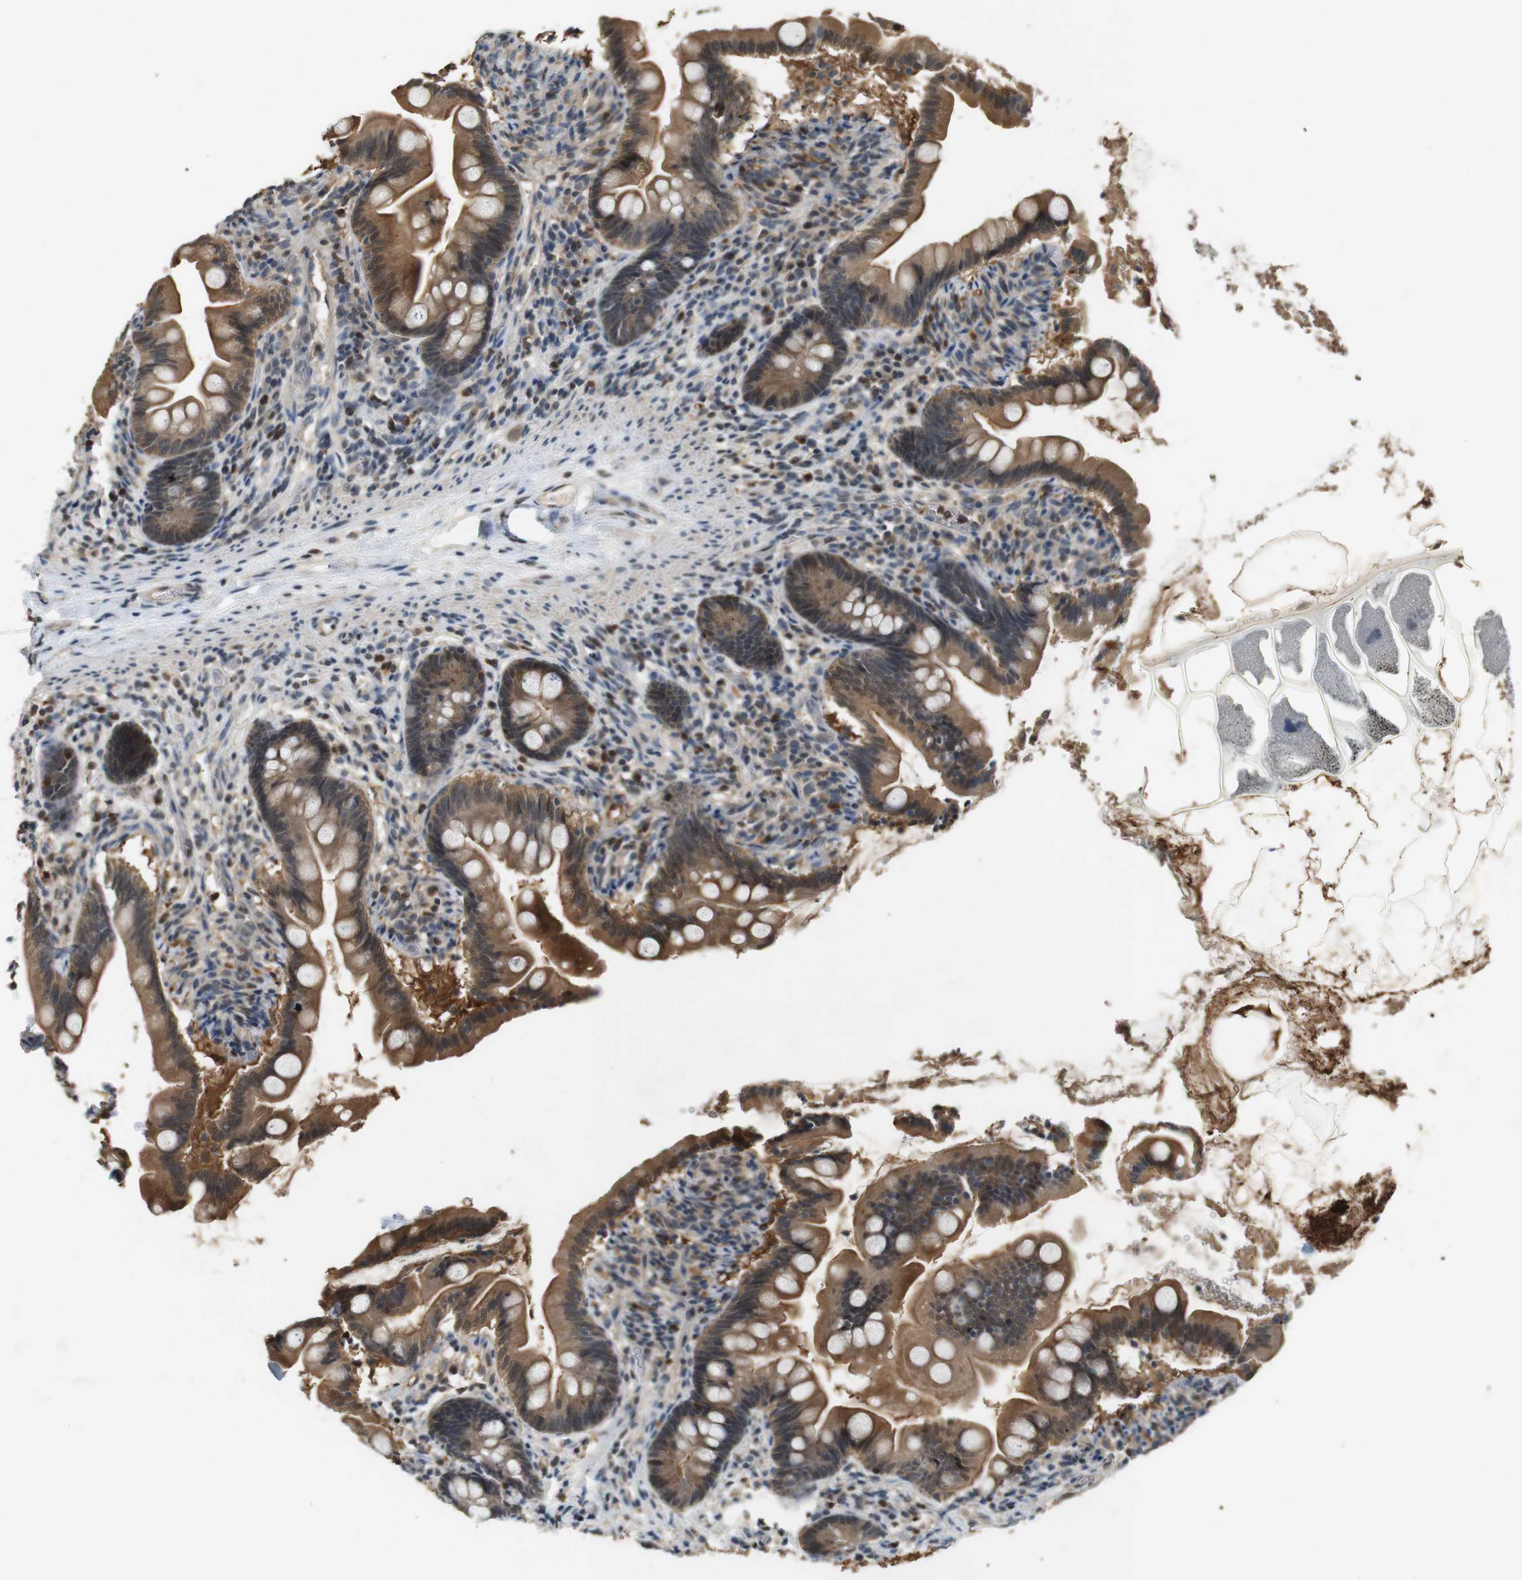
{"staining": {"intensity": "strong", "quantity": ">75%", "location": "cytoplasmic/membranous"}, "tissue": "small intestine", "cell_type": "Glandular cells", "image_type": "normal", "snomed": [{"axis": "morphology", "description": "Normal tissue, NOS"}, {"axis": "topography", "description": "Small intestine"}], "caption": "The immunohistochemical stain shows strong cytoplasmic/membranous positivity in glandular cells of benign small intestine. Immunohistochemistry (ihc) stains the protein in brown and the nuclei are stained blue.", "gene": "CDK14", "patient": {"sex": "female", "age": 56}}